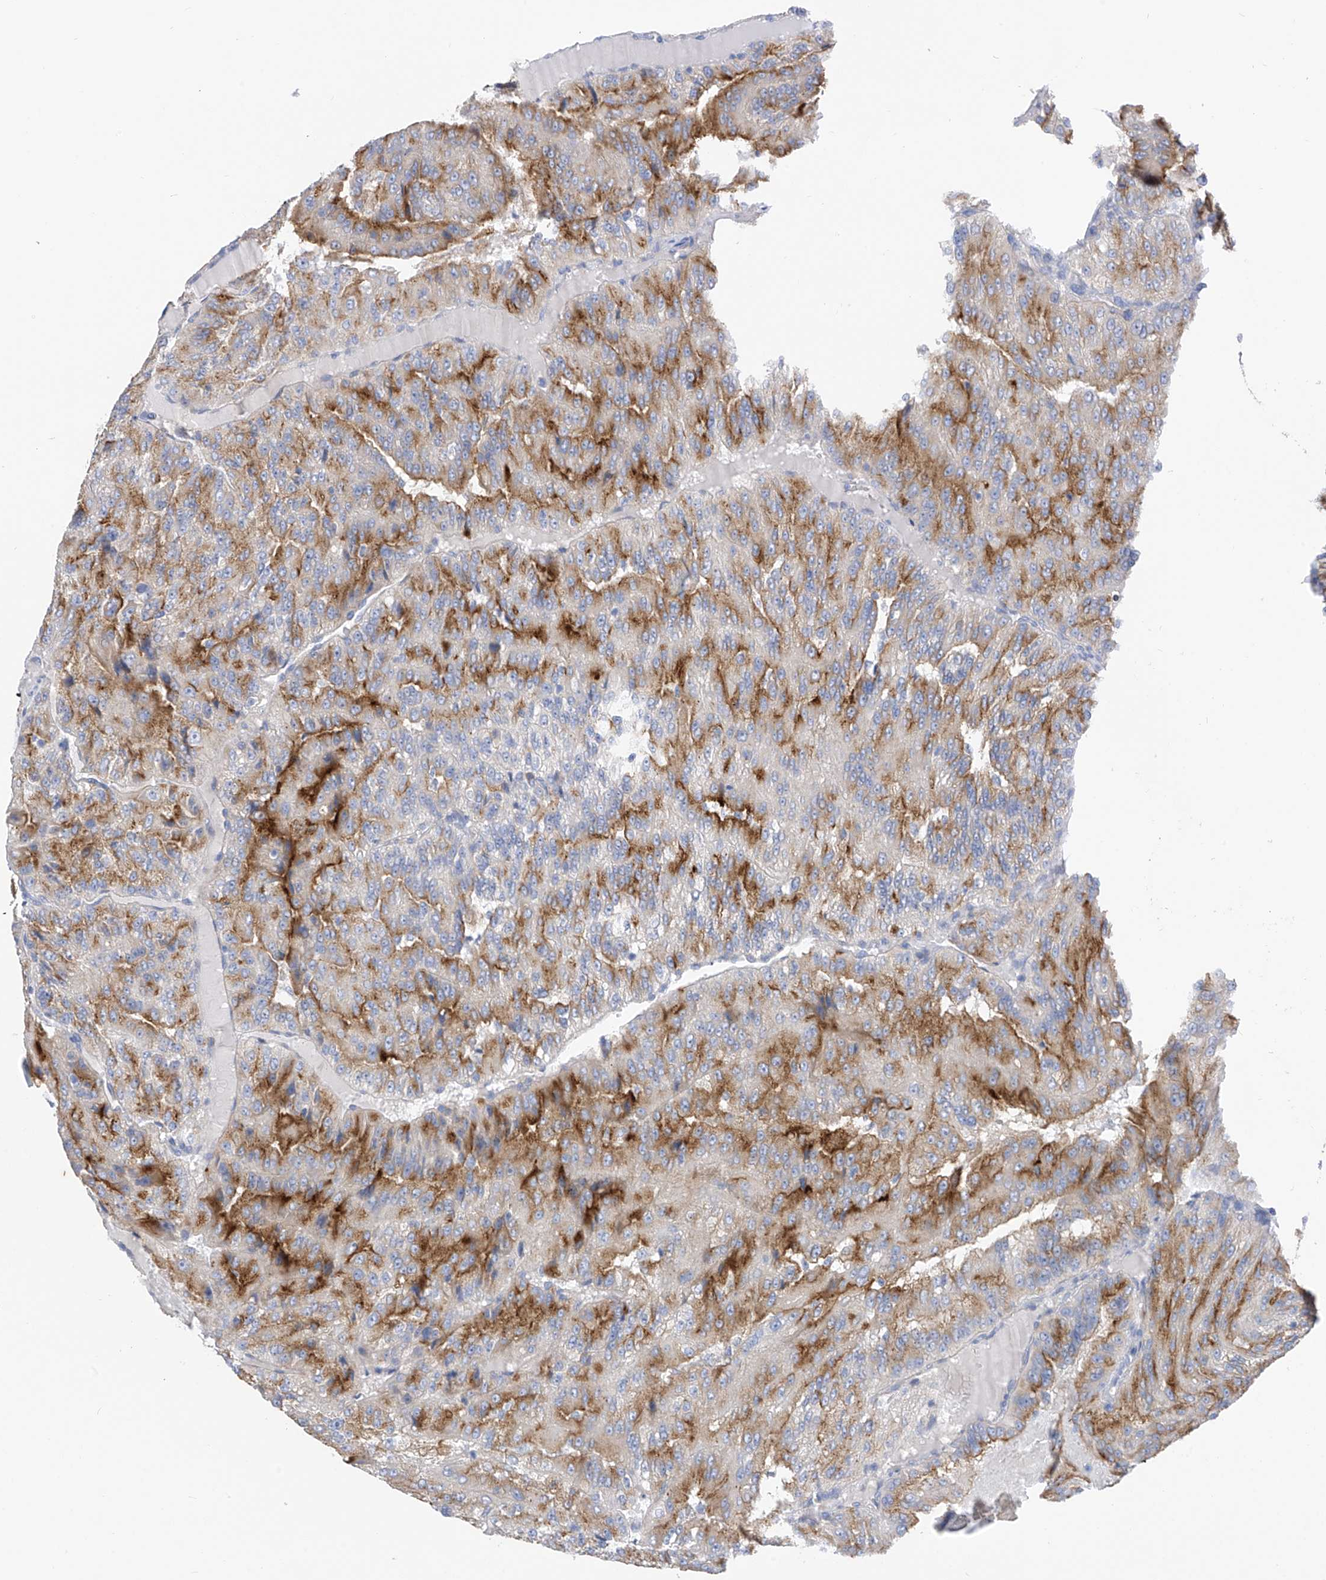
{"staining": {"intensity": "moderate", "quantity": "25%-75%", "location": "cytoplasmic/membranous"}, "tissue": "renal cancer", "cell_type": "Tumor cells", "image_type": "cancer", "snomed": [{"axis": "morphology", "description": "Adenocarcinoma, NOS"}, {"axis": "topography", "description": "Kidney"}], "caption": "High-magnification brightfield microscopy of renal cancer (adenocarcinoma) stained with DAB (3,3'-diaminobenzidine) (brown) and counterstained with hematoxylin (blue). tumor cells exhibit moderate cytoplasmic/membranous positivity is seen in about25%-75% of cells.", "gene": "ITGA9", "patient": {"sex": "female", "age": 63}}